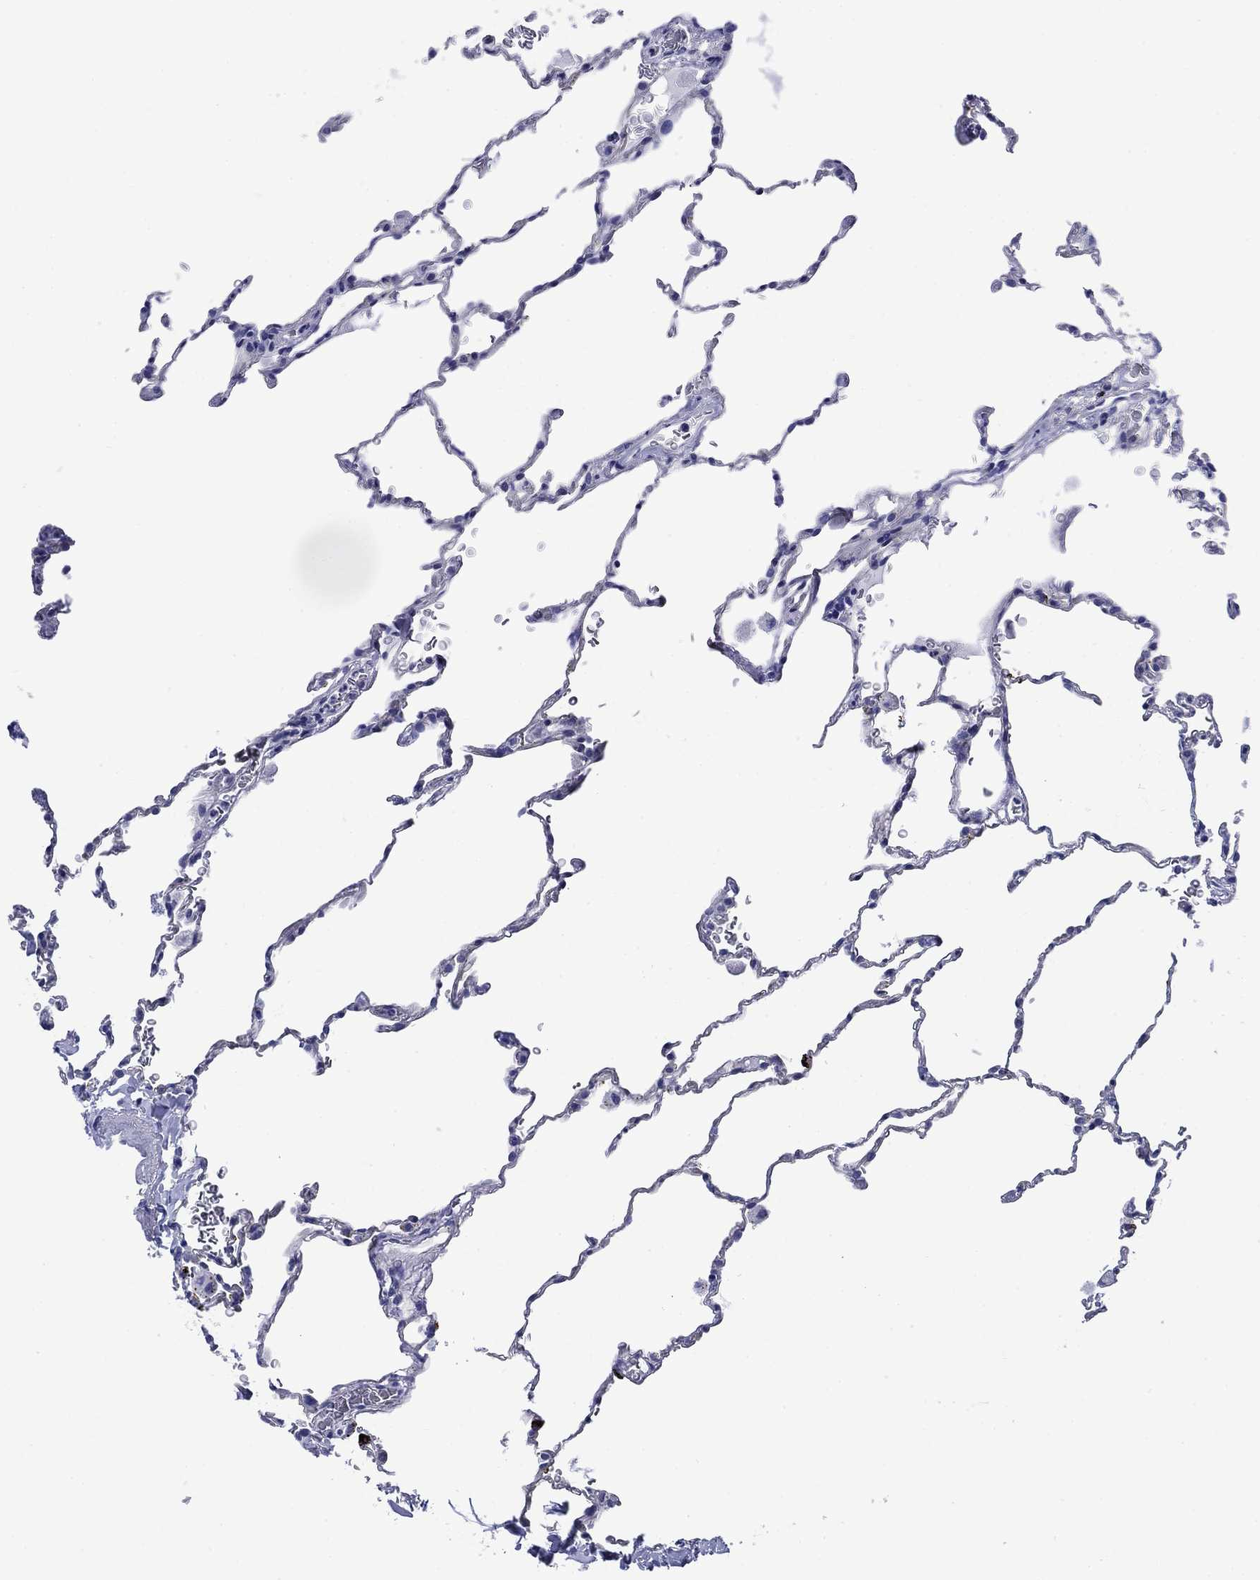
{"staining": {"intensity": "negative", "quantity": "none", "location": "none"}, "tissue": "lung", "cell_type": "Alveolar cells", "image_type": "normal", "snomed": [{"axis": "morphology", "description": "Normal tissue, NOS"}, {"axis": "morphology", "description": "Adenocarcinoma, metastatic, NOS"}, {"axis": "topography", "description": "Lung"}], "caption": "A high-resolution histopathology image shows immunohistochemistry (IHC) staining of unremarkable lung, which displays no significant positivity in alveolar cells. The staining is performed using DAB brown chromogen with nuclei counter-stained in using hematoxylin.", "gene": "SLC1A2", "patient": {"sex": "male", "age": 45}}